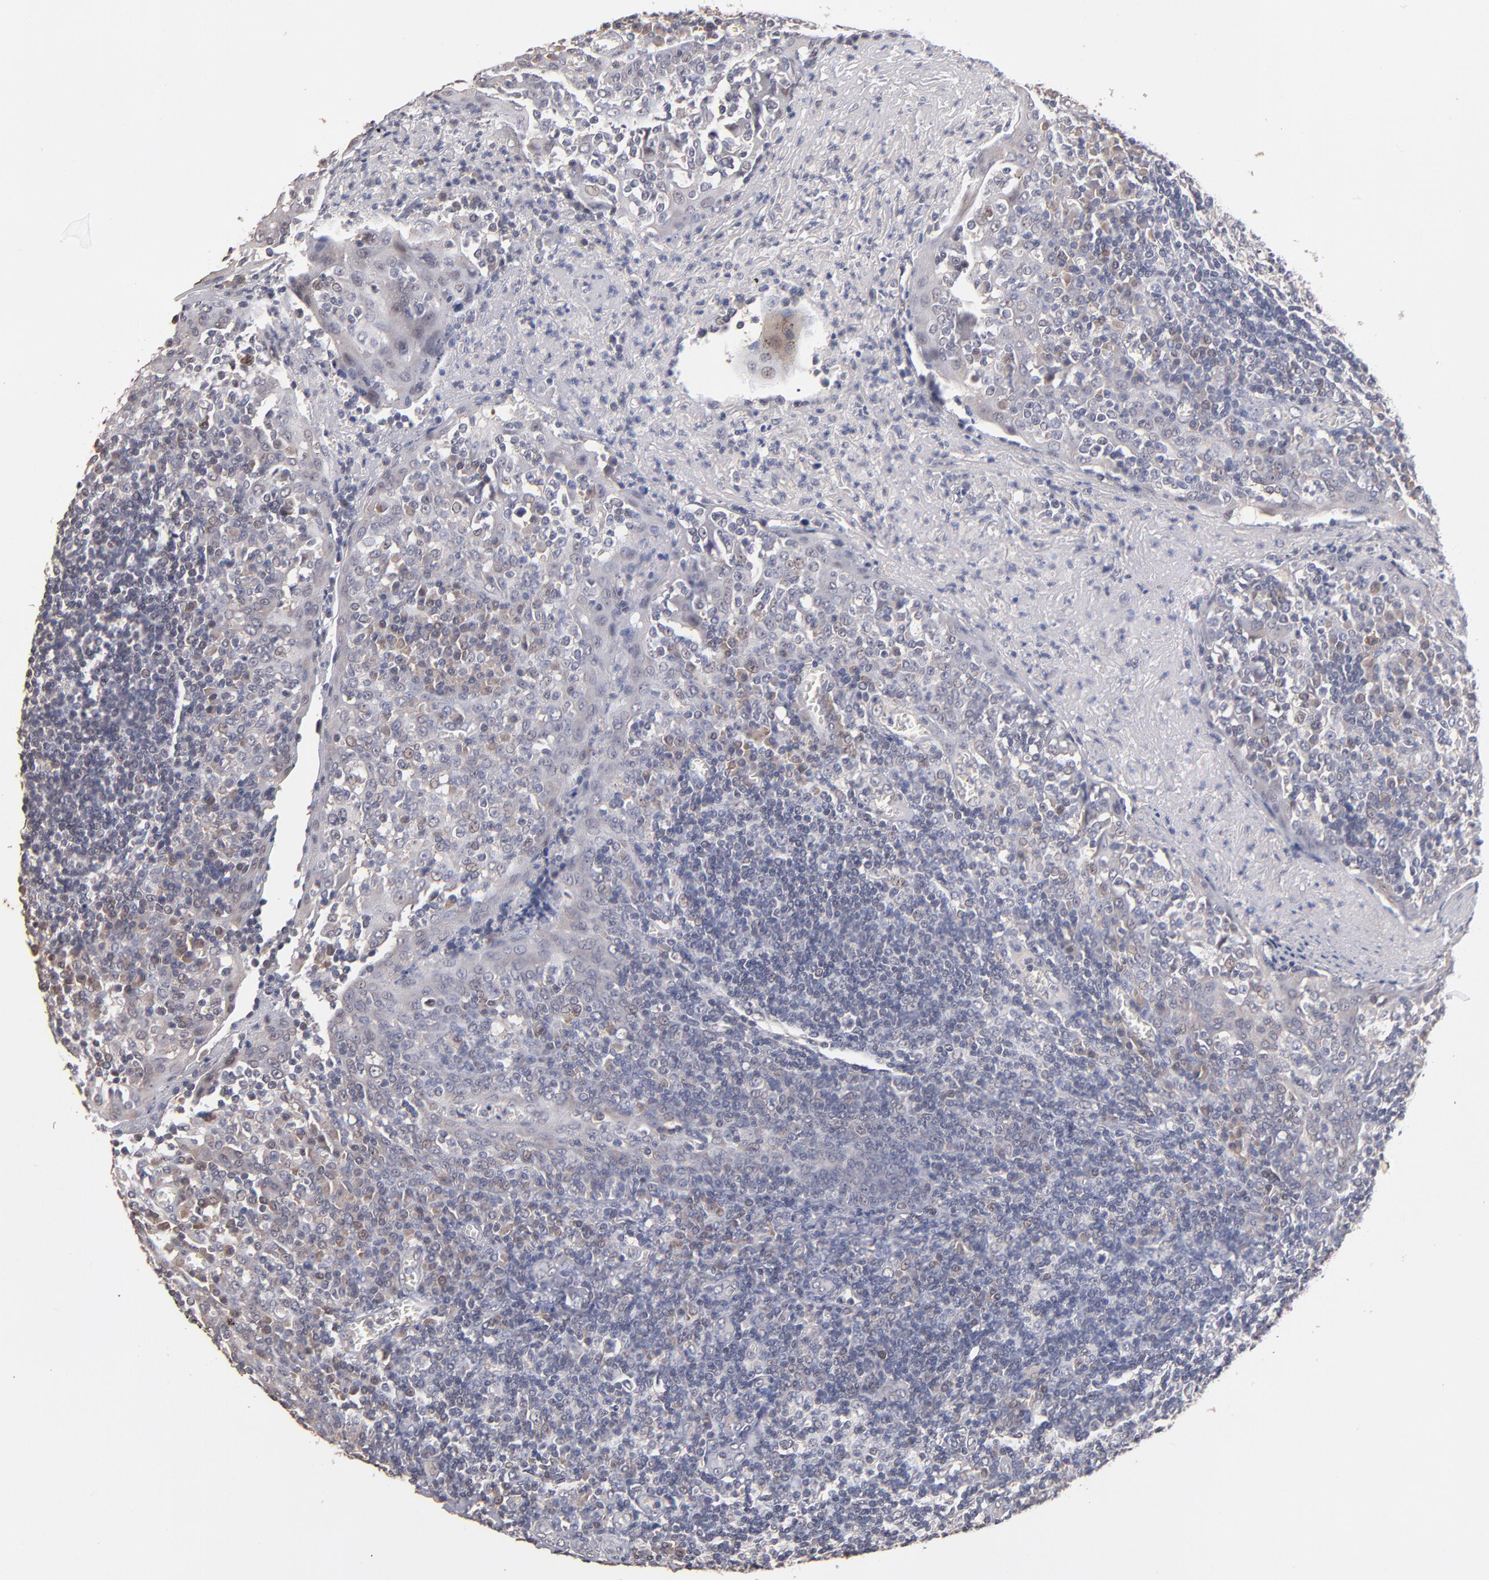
{"staining": {"intensity": "weak", "quantity": "<25%", "location": "cytoplasmic/membranous"}, "tissue": "tonsil", "cell_type": "Germinal center cells", "image_type": "normal", "snomed": [{"axis": "morphology", "description": "Normal tissue, NOS"}, {"axis": "topography", "description": "Tonsil"}], "caption": "An immunohistochemistry image of benign tonsil is shown. There is no staining in germinal center cells of tonsil. (DAB immunohistochemistry with hematoxylin counter stain).", "gene": "PSMD10", "patient": {"sex": "female", "age": 41}}